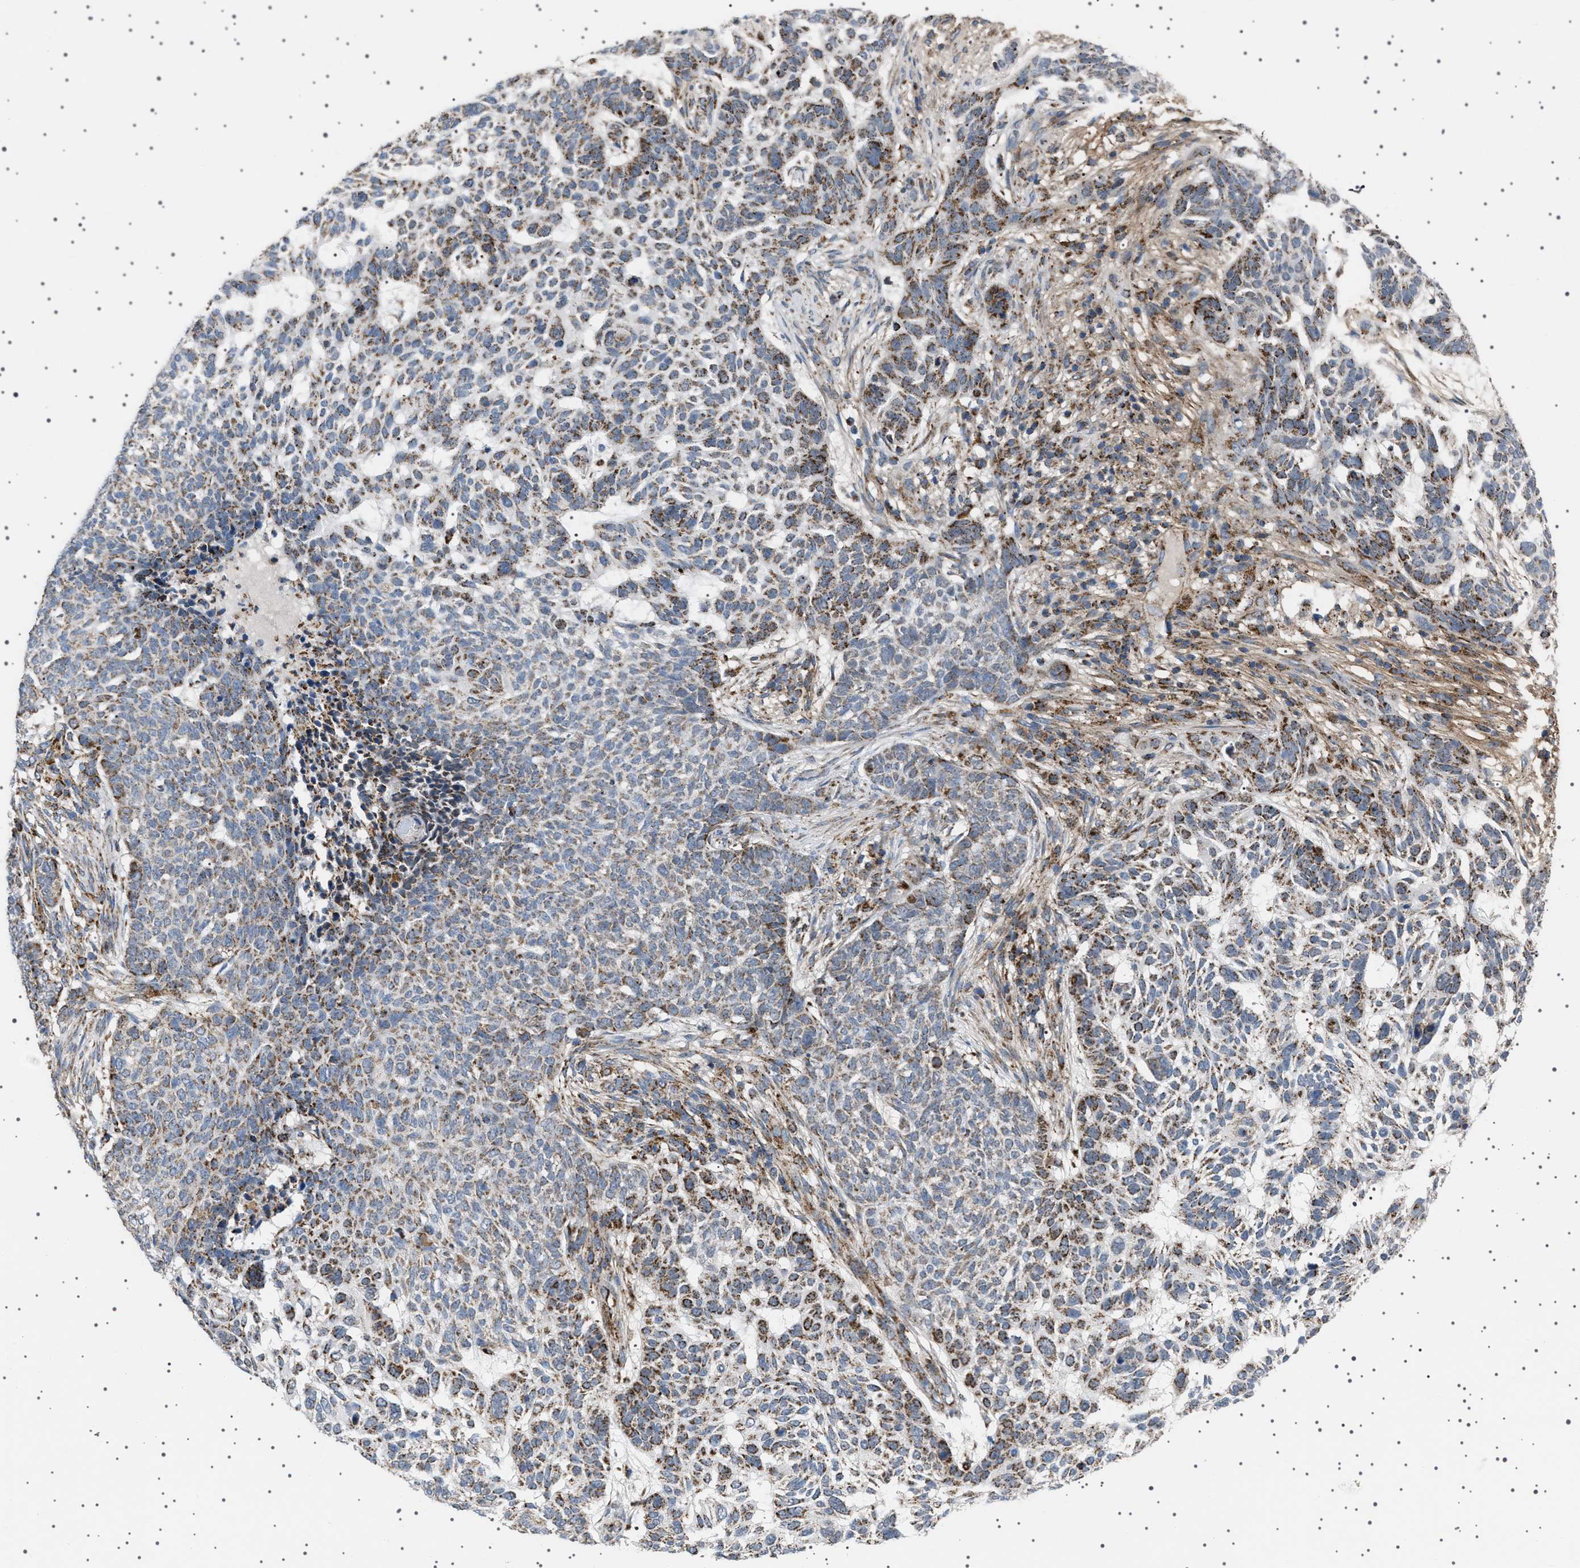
{"staining": {"intensity": "moderate", "quantity": "25%-75%", "location": "cytoplasmic/membranous"}, "tissue": "skin cancer", "cell_type": "Tumor cells", "image_type": "cancer", "snomed": [{"axis": "morphology", "description": "Basal cell carcinoma"}, {"axis": "topography", "description": "Skin"}], "caption": "The photomicrograph reveals staining of skin cancer, revealing moderate cytoplasmic/membranous protein staining (brown color) within tumor cells.", "gene": "UBXN8", "patient": {"sex": "male", "age": 85}}